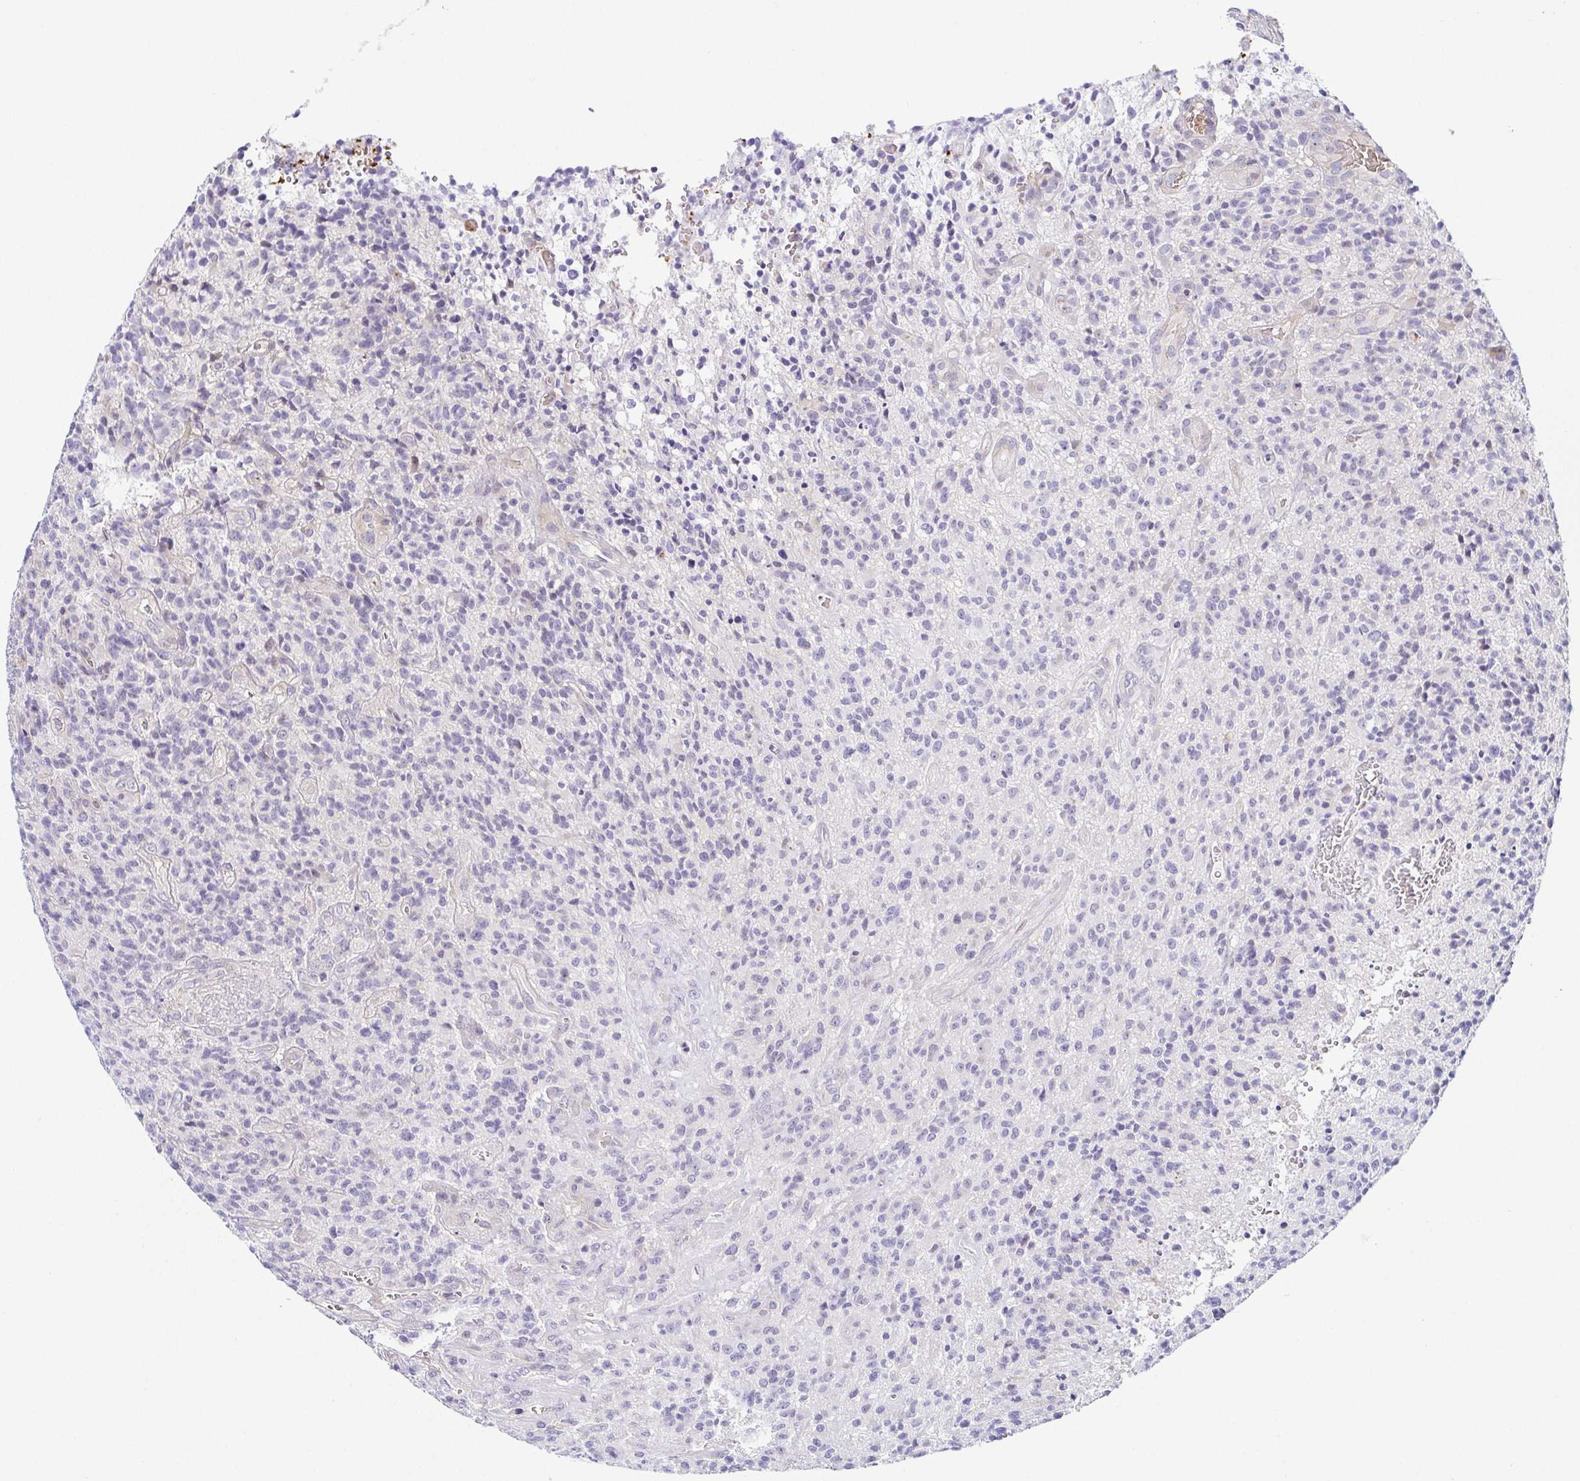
{"staining": {"intensity": "negative", "quantity": "none", "location": "none"}, "tissue": "glioma", "cell_type": "Tumor cells", "image_type": "cancer", "snomed": [{"axis": "morphology", "description": "Glioma, malignant, High grade"}, {"axis": "topography", "description": "Brain"}], "caption": "High-grade glioma (malignant) stained for a protein using immunohistochemistry exhibits no staining tumor cells.", "gene": "FAM162B", "patient": {"sex": "male", "age": 76}}